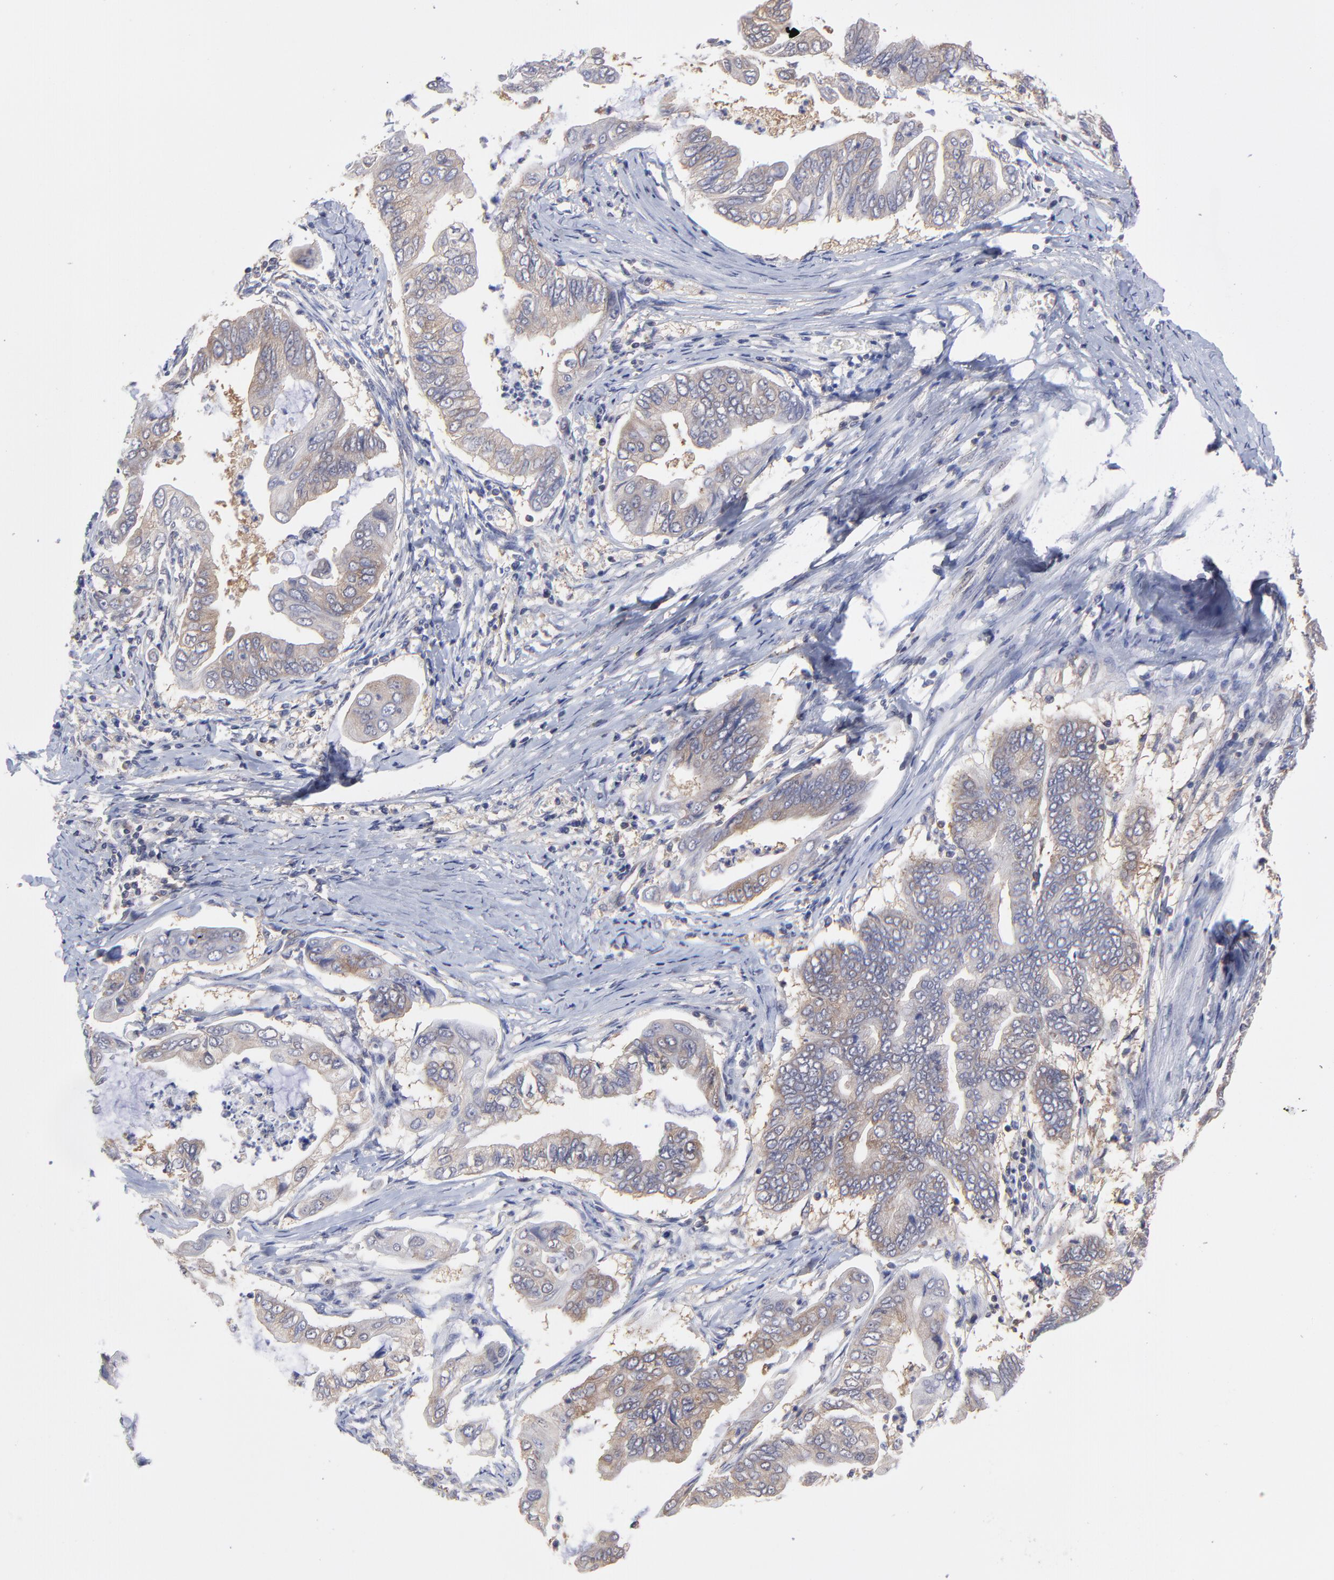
{"staining": {"intensity": "weak", "quantity": "<25%", "location": "cytoplasmic/membranous"}, "tissue": "stomach cancer", "cell_type": "Tumor cells", "image_type": "cancer", "snomed": [{"axis": "morphology", "description": "Adenocarcinoma, NOS"}, {"axis": "topography", "description": "Stomach, upper"}], "caption": "A histopathology image of adenocarcinoma (stomach) stained for a protein displays no brown staining in tumor cells. Nuclei are stained in blue.", "gene": "GART", "patient": {"sex": "male", "age": 80}}